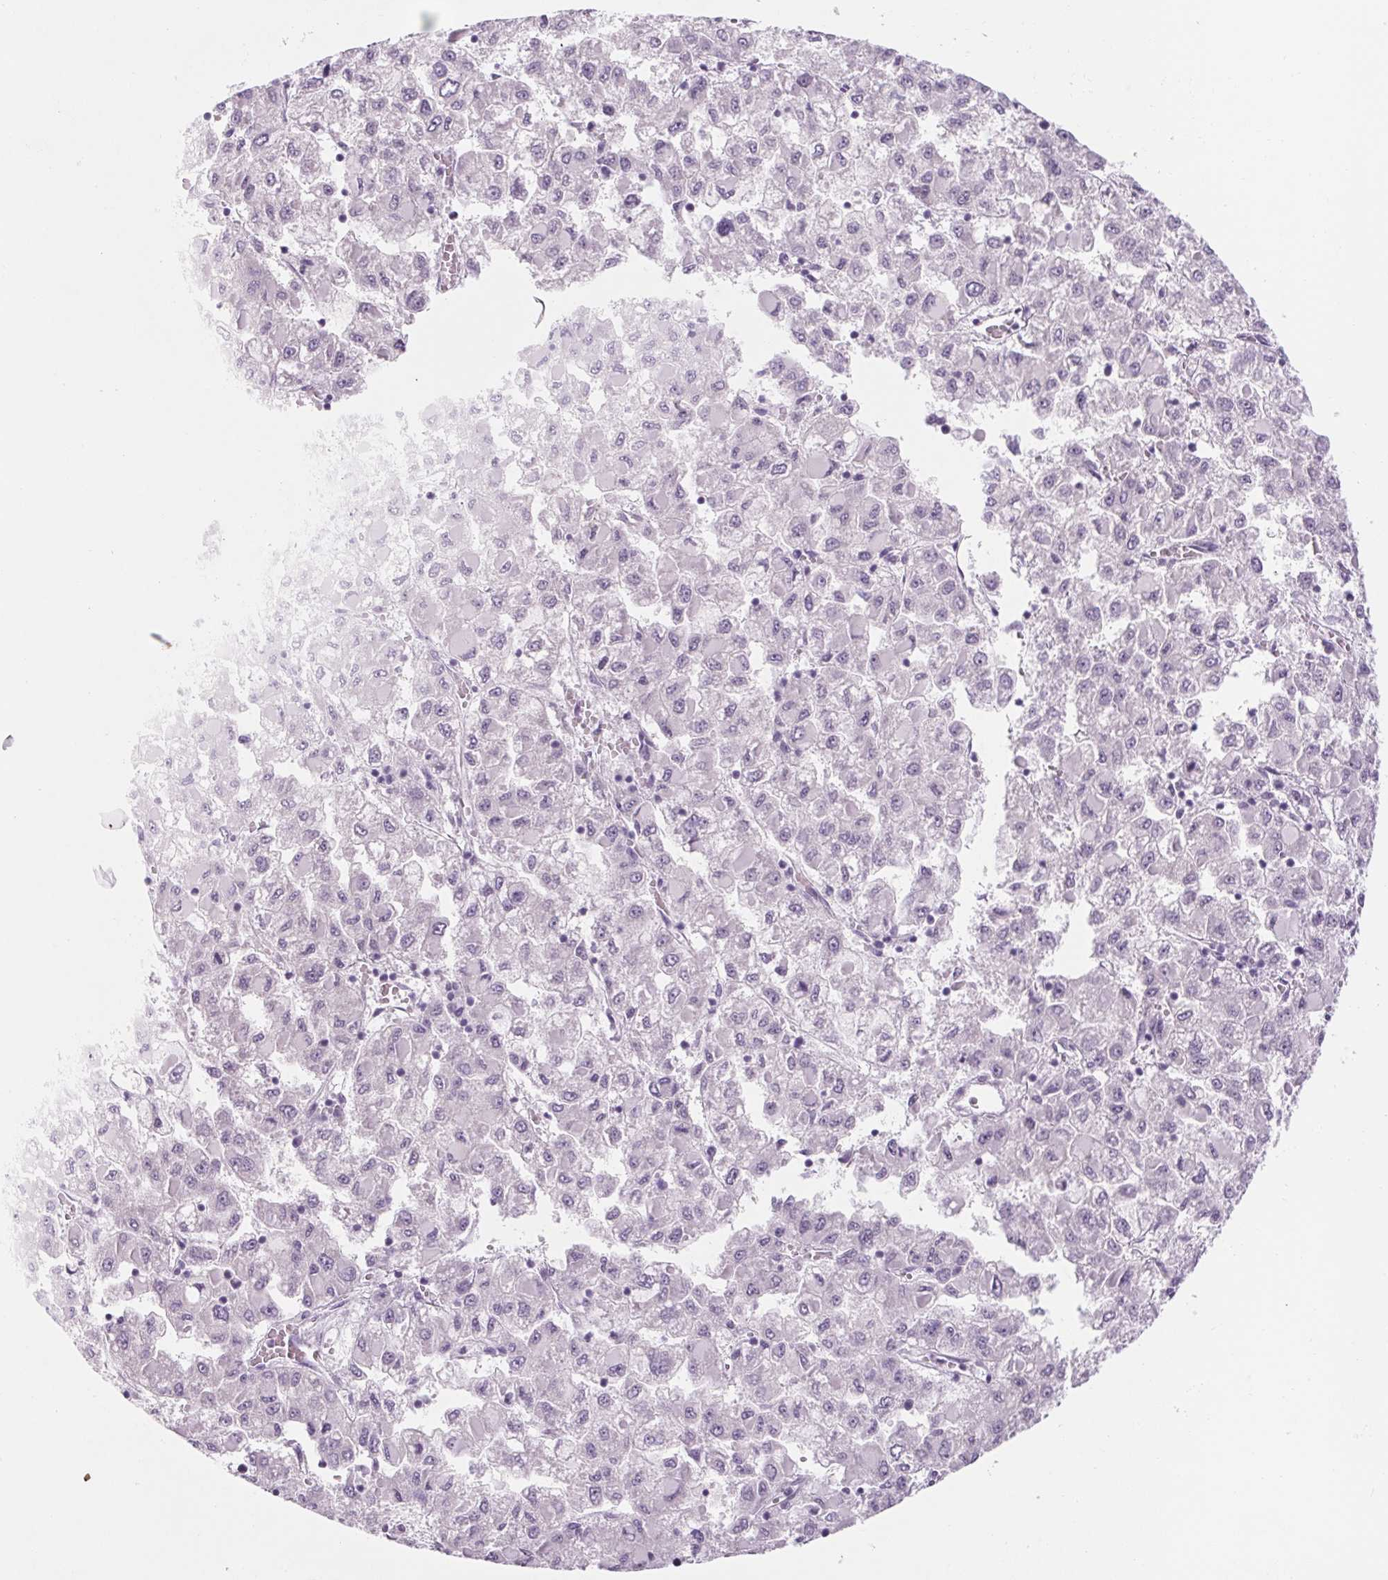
{"staining": {"intensity": "negative", "quantity": "none", "location": "none"}, "tissue": "liver cancer", "cell_type": "Tumor cells", "image_type": "cancer", "snomed": [{"axis": "morphology", "description": "Carcinoma, Hepatocellular, NOS"}, {"axis": "topography", "description": "Liver"}], "caption": "The immunohistochemistry histopathology image has no significant positivity in tumor cells of liver cancer (hepatocellular carcinoma) tissue.", "gene": "RPTN", "patient": {"sex": "male", "age": 40}}